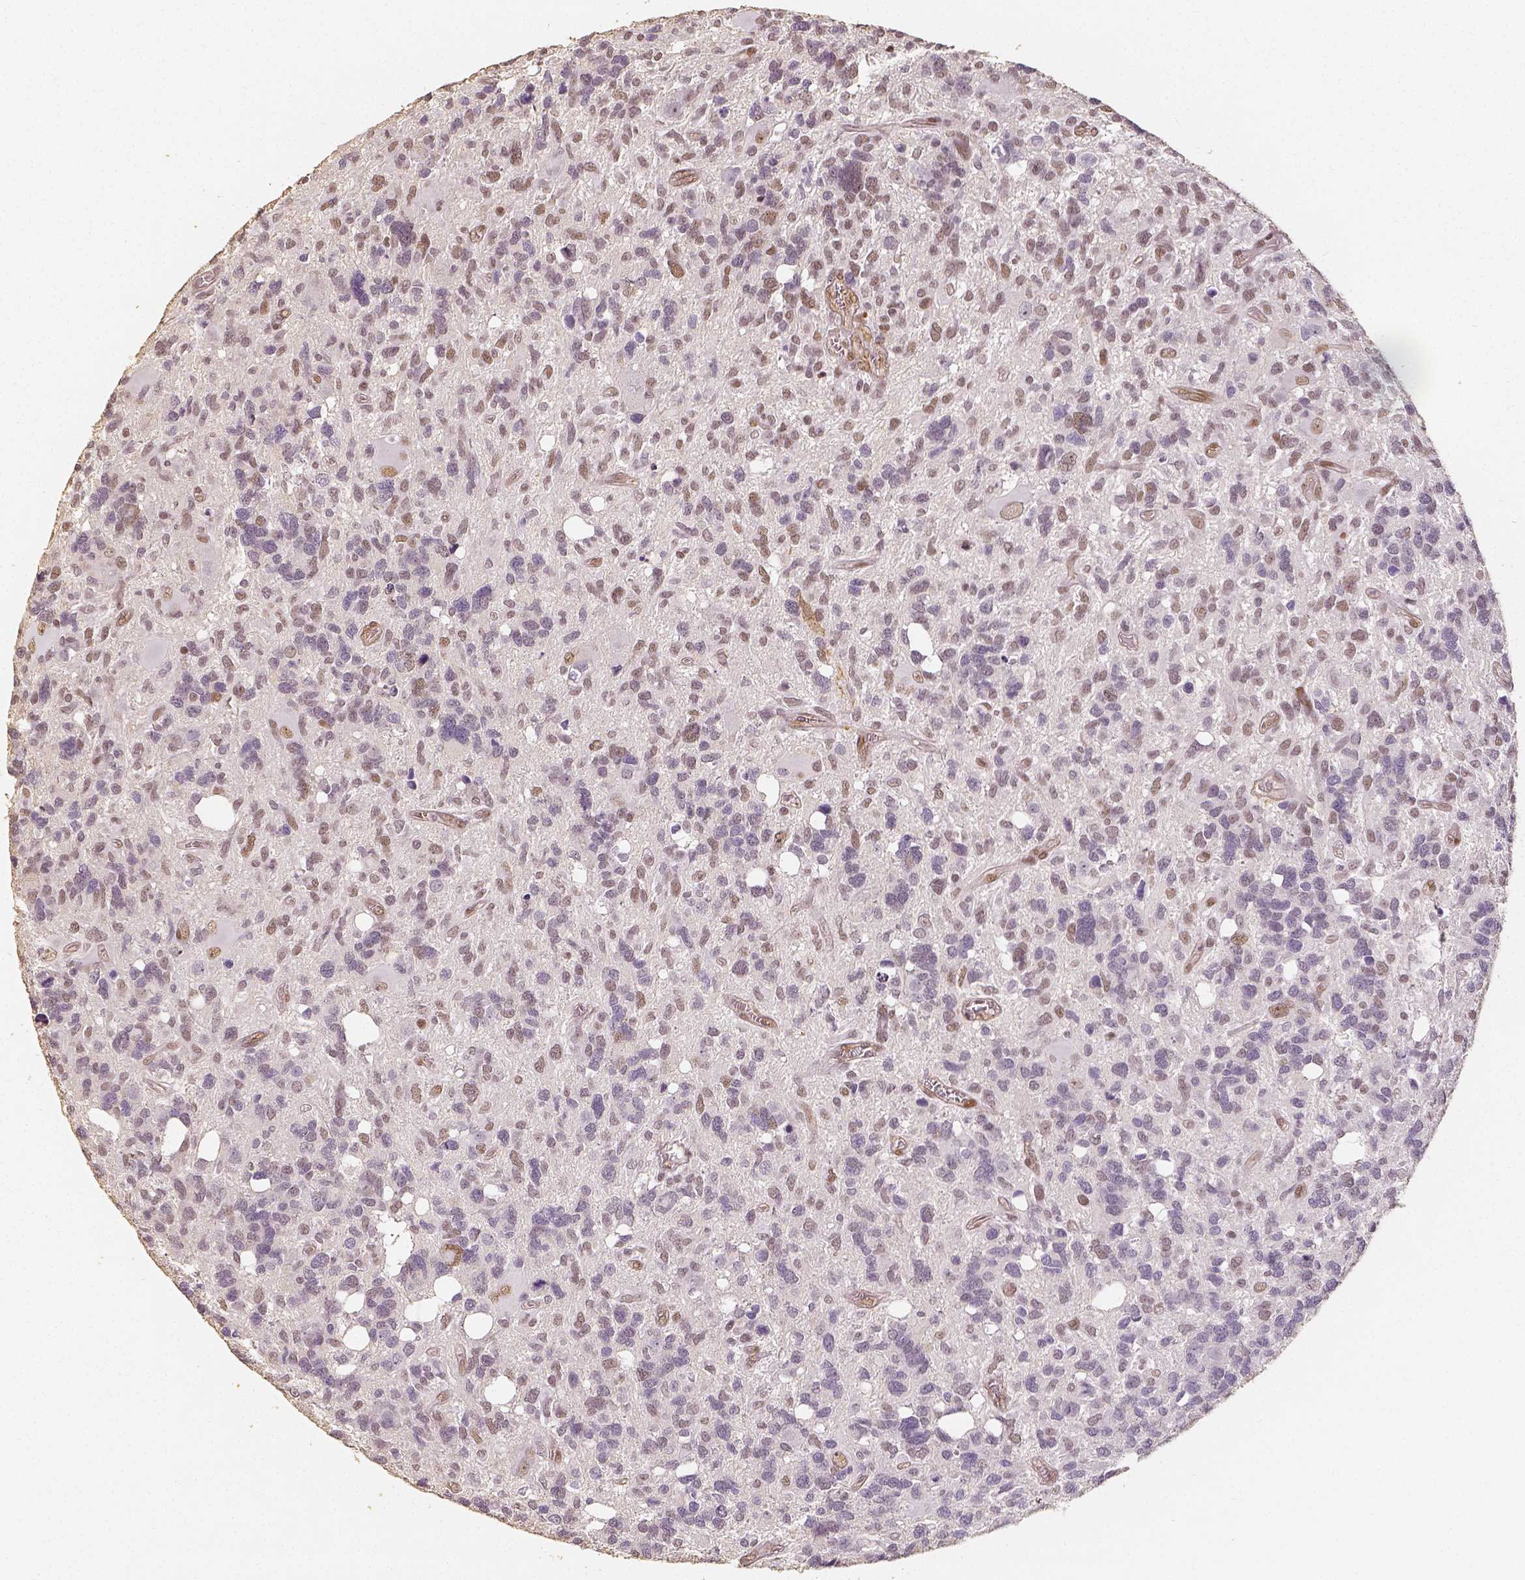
{"staining": {"intensity": "weak", "quantity": "25%-75%", "location": "nuclear"}, "tissue": "glioma", "cell_type": "Tumor cells", "image_type": "cancer", "snomed": [{"axis": "morphology", "description": "Glioma, malignant, High grade"}, {"axis": "topography", "description": "Brain"}], "caption": "Immunohistochemical staining of human malignant glioma (high-grade) exhibits weak nuclear protein positivity in approximately 25%-75% of tumor cells.", "gene": "HDAC1", "patient": {"sex": "male", "age": 49}}